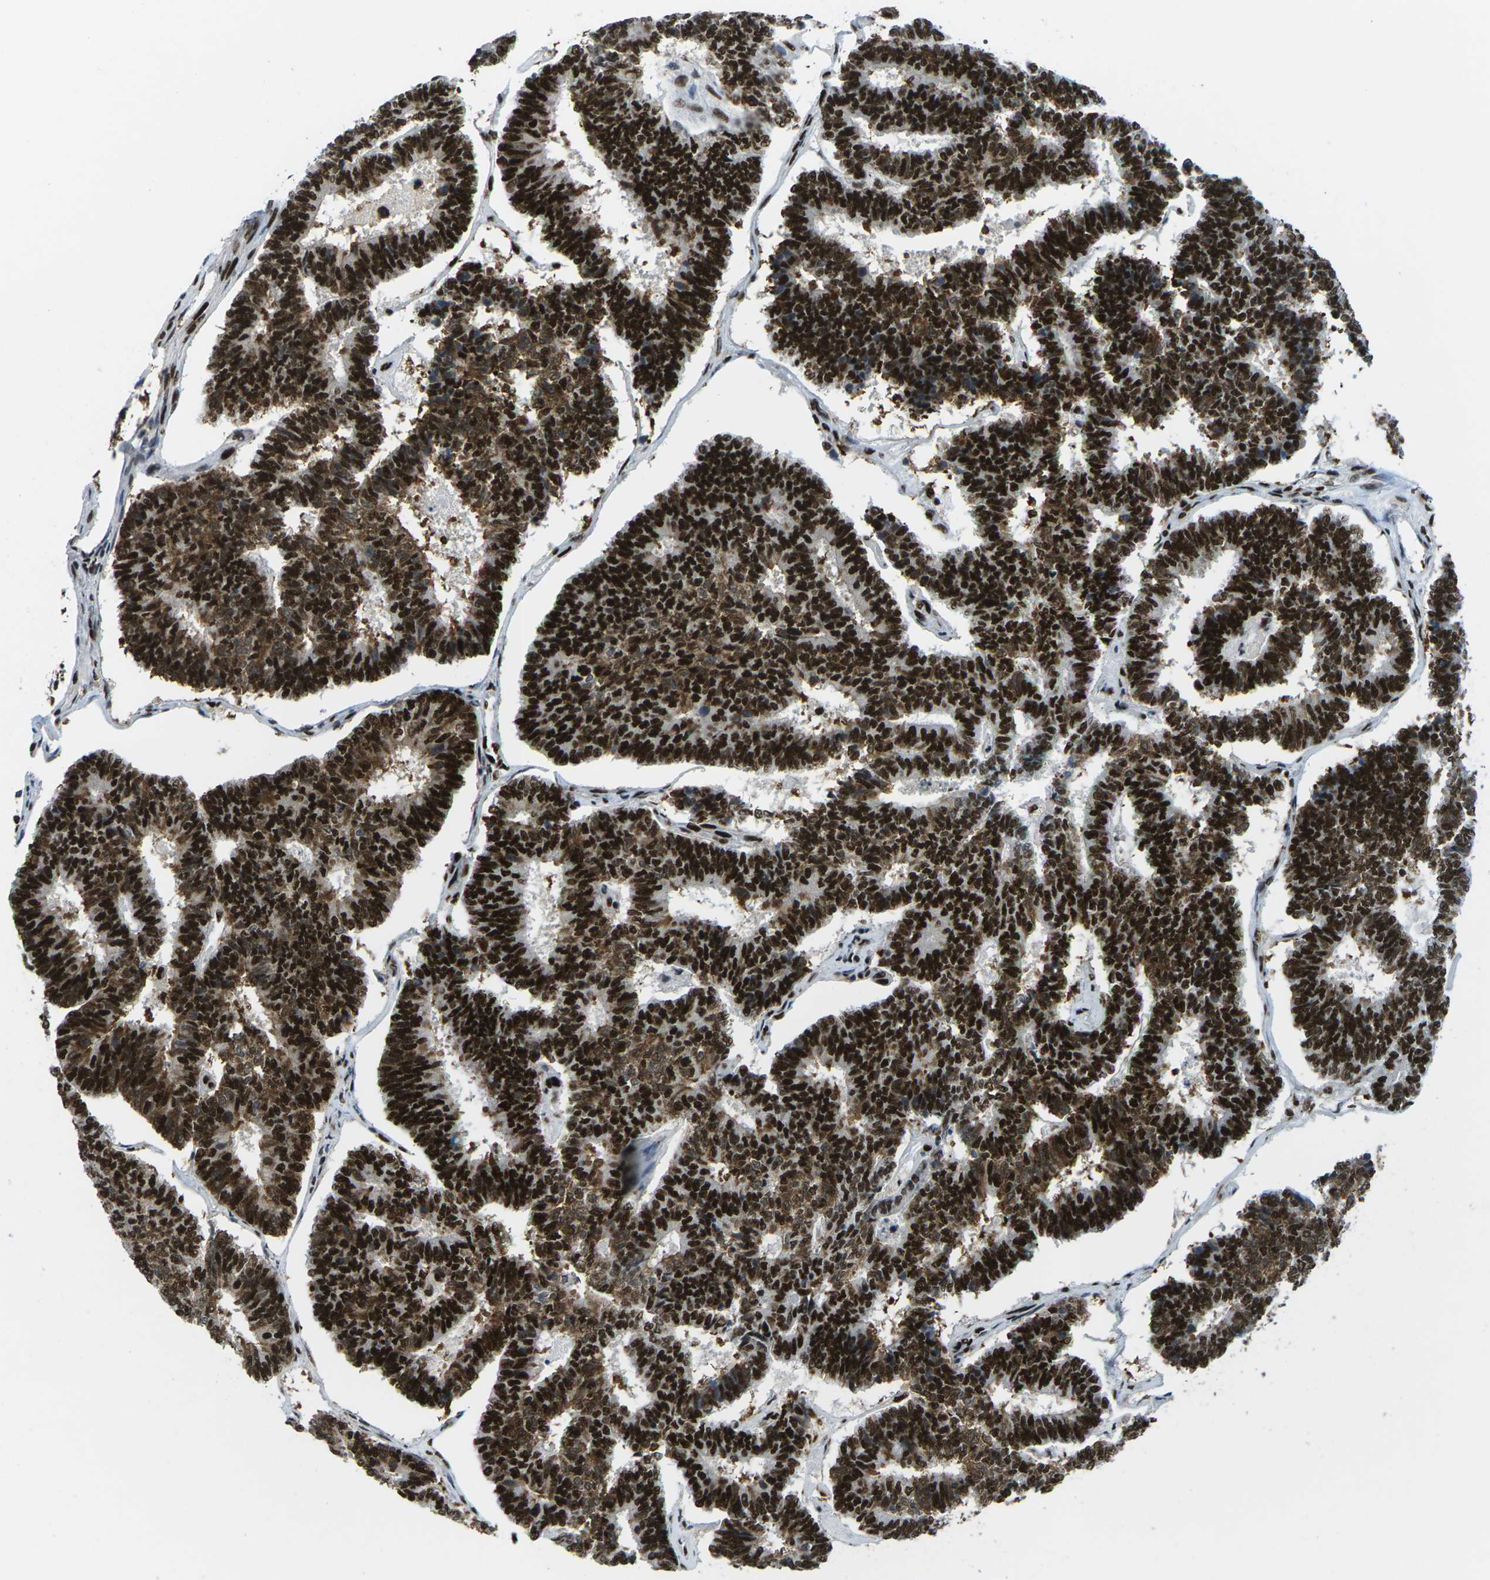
{"staining": {"intensity": "strong", "quantity": ">75%", "location": "nuclear"}, "tissue": "endometrial cancer", "cell_type": "Tumor cells", "image_type": "cancer", "snomed": [{"axis": "morphology", "description": "Adenocarcinoma, NOS"}, {"axis": "topography", "description": "Endometrium"}], "caption": "High-magnification brightfield microscopy of adenocarcinoma (endometrial) stained with DAB (brown) and counterstained with hematoxylin (blue). tumor cells exhibit strong nuclear positivity is appreciated in about>75% of cells.", "gene": "PSME3", "patient": {"sex": "female", "age": 70}}